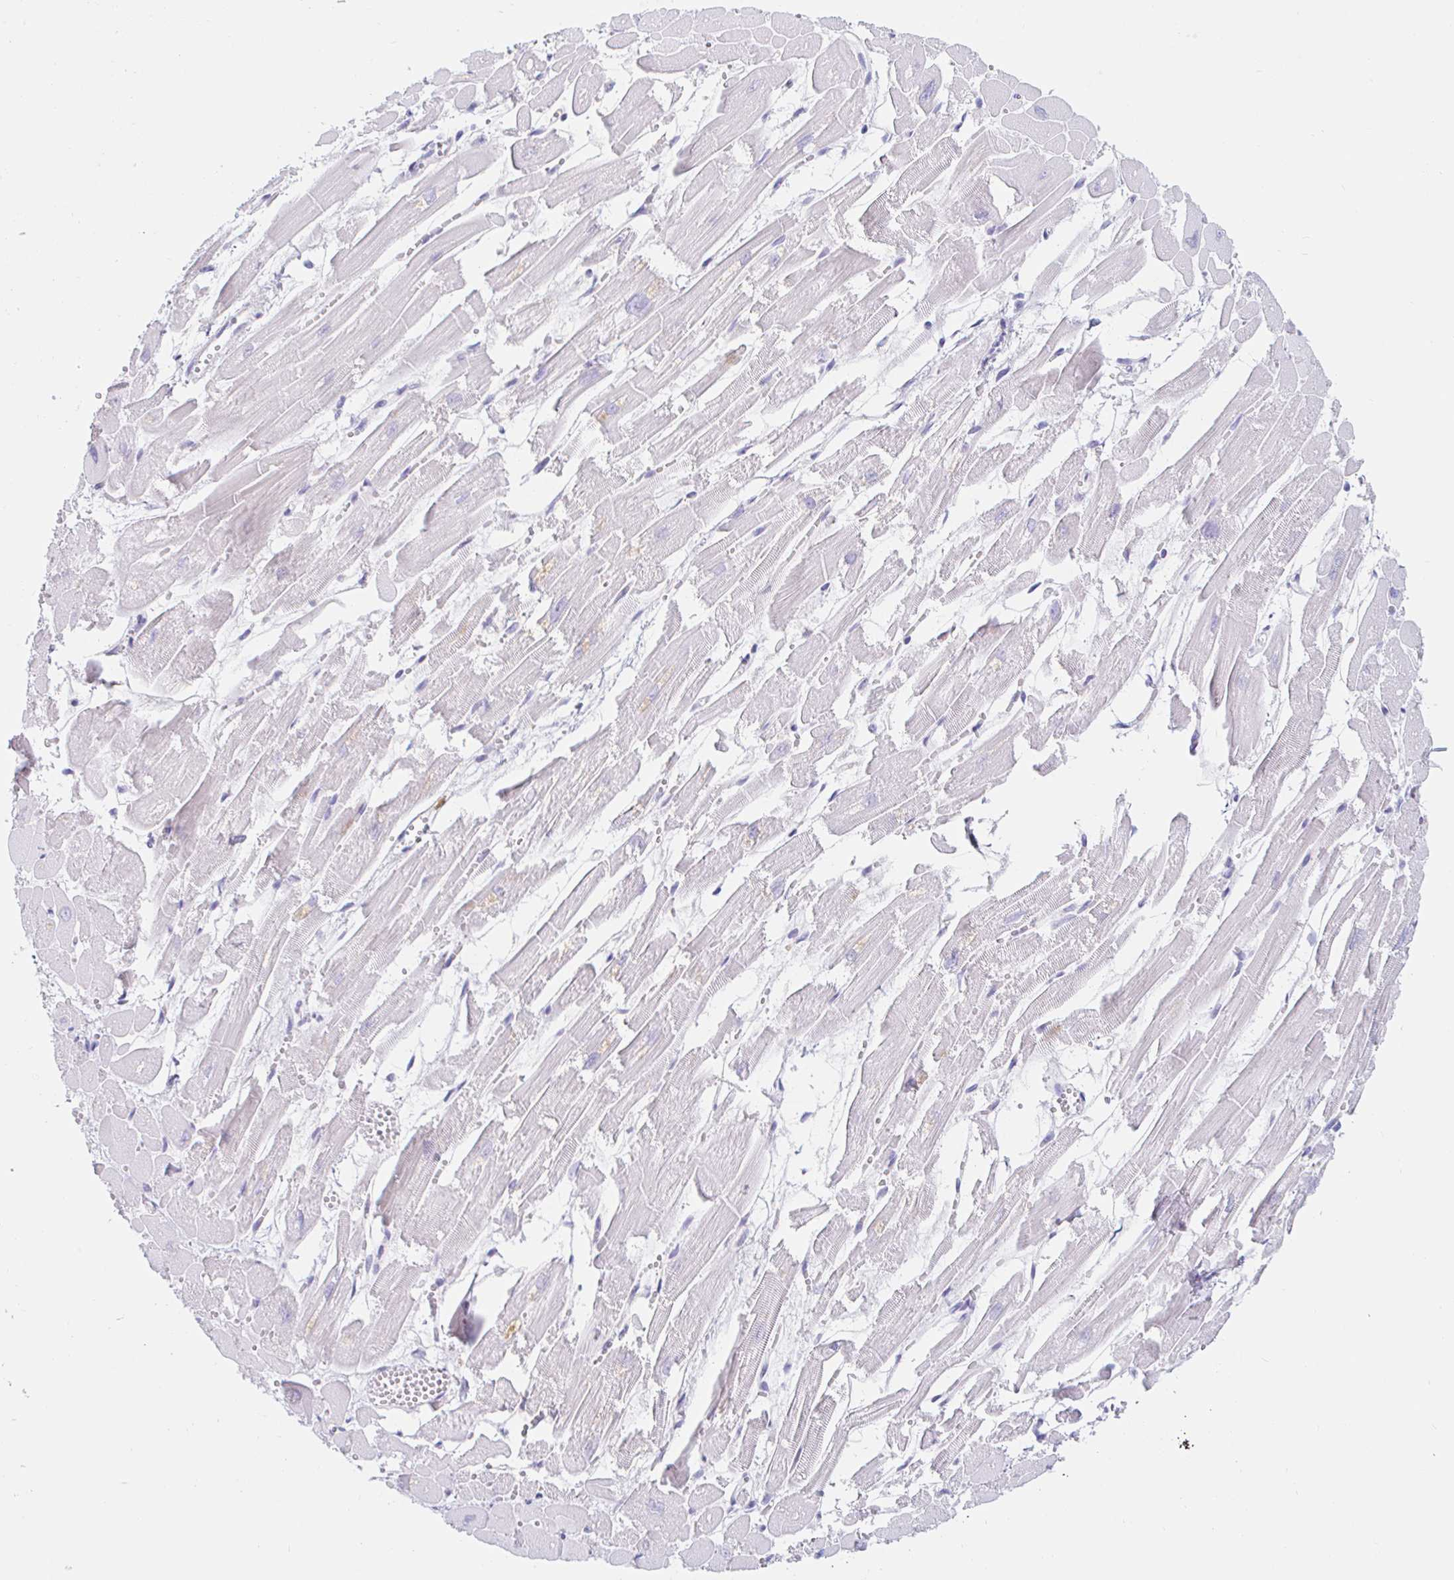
{"staining": {"intensity": "negative", "quantity": "none", "location": "none"}, "tissue": "heart muscle", "cell_type": "Cardiomyocytes", "image_type": "normal", "snomed": [{"axis": "morphology", "description": "Normal tissue, NOS"}, {"axis": "topography", "description": "Heart"}], "caption": "Protein analysis of normal heart muscle exhibits no significant expression in cardiomyocytes.", "gene": "TEX44", "patient": {"sex": "female", "age": 52}}